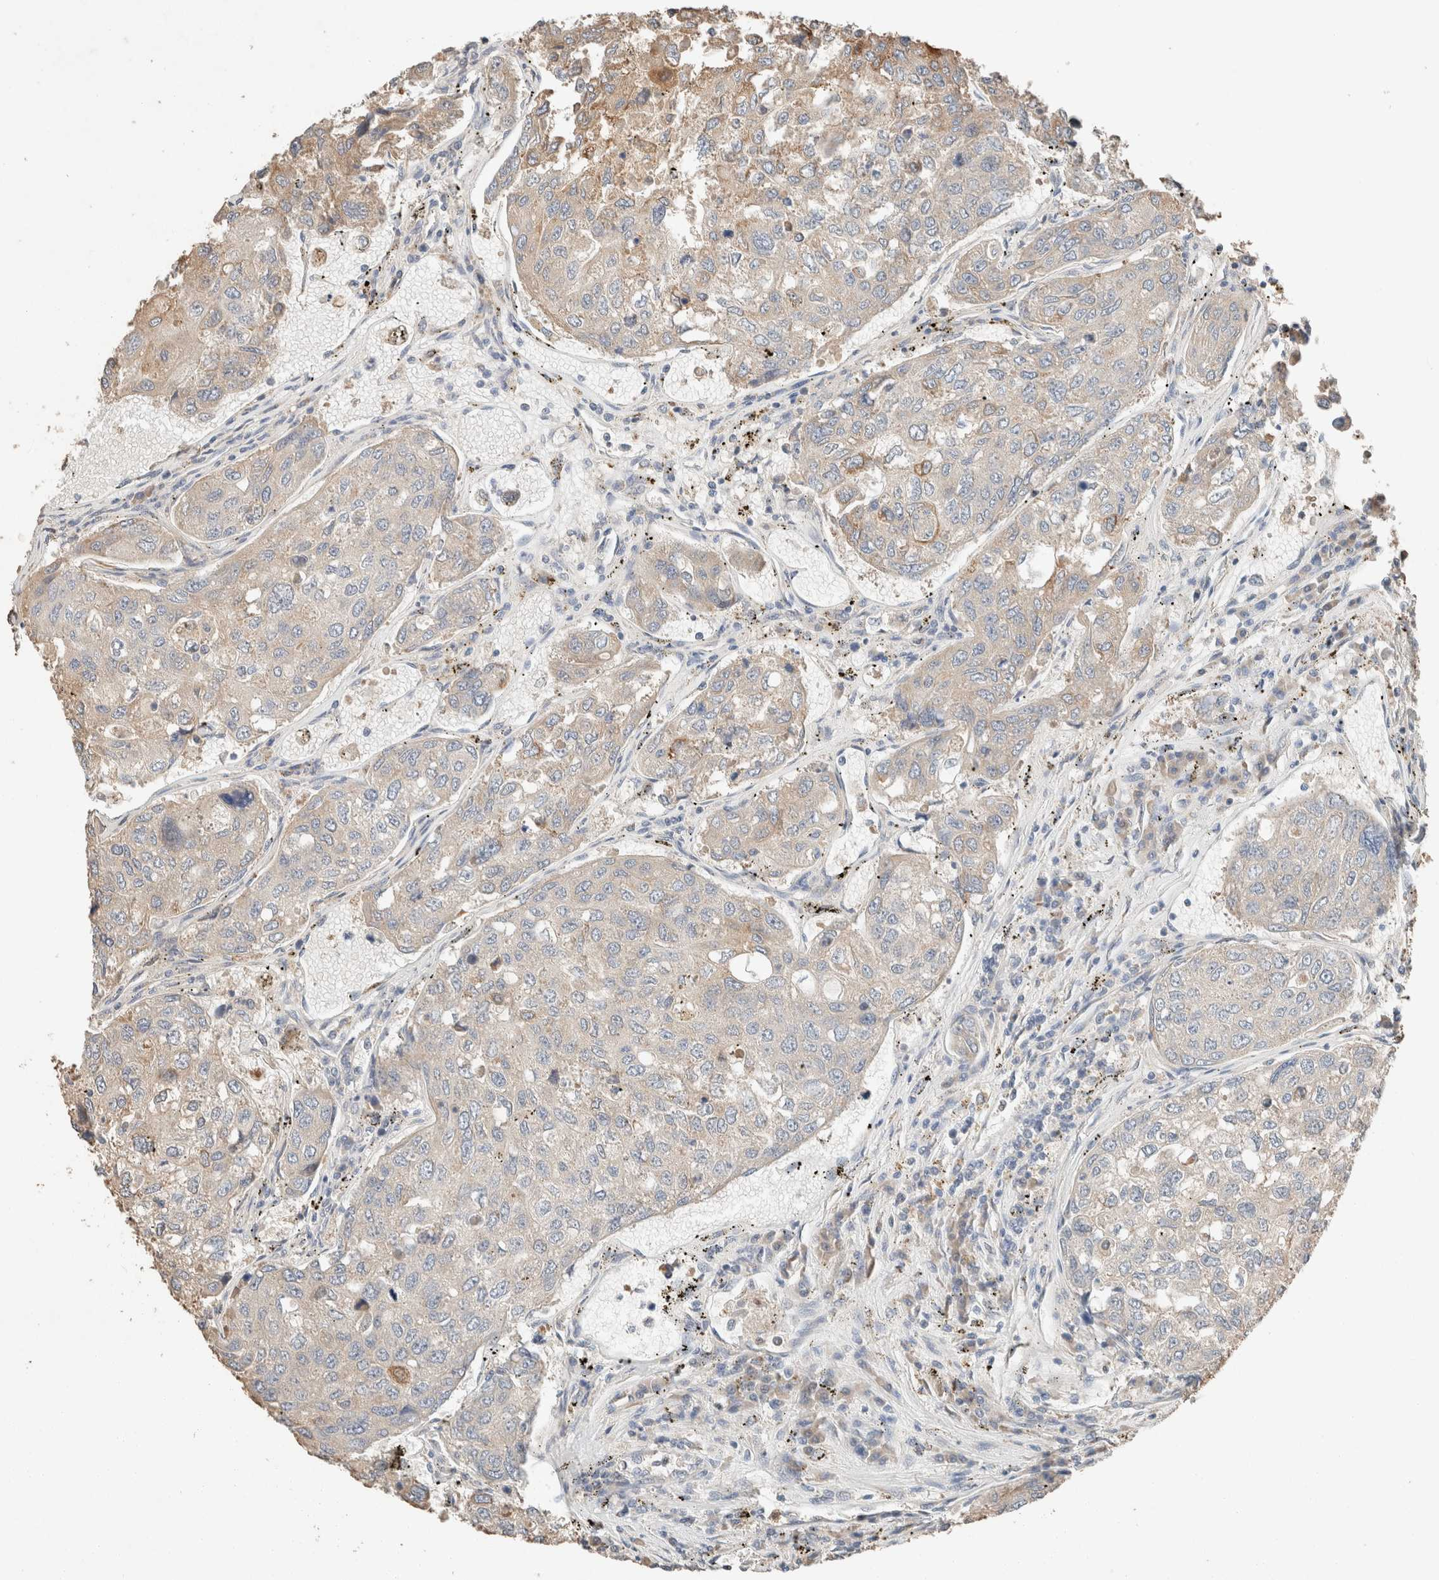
{"staining": {"intensity": "negative", "quantity": "none", "location": "none"}, "tissue": "urothelial cancer", "cell_type": "Tumor cells", "image_type": "cancer", "snomed": [{"axis": "morphology", "description": "Urothelial carcinoma, High grade"}, {"axis": "topography", "description": "Lymph node"}, {"axis": "topography", "description": "Urinary bladder"}], "caption": "Urothelial carcinoma (high-grade) was stained to show a protein in brown. There is no significant staining in tumor cells. (Brightfield microscopy of DAB immunohistochemistry (IHC) at high magnification).", "gene": "TUBD1", "patient": {"sex": "male", "age": 51}}